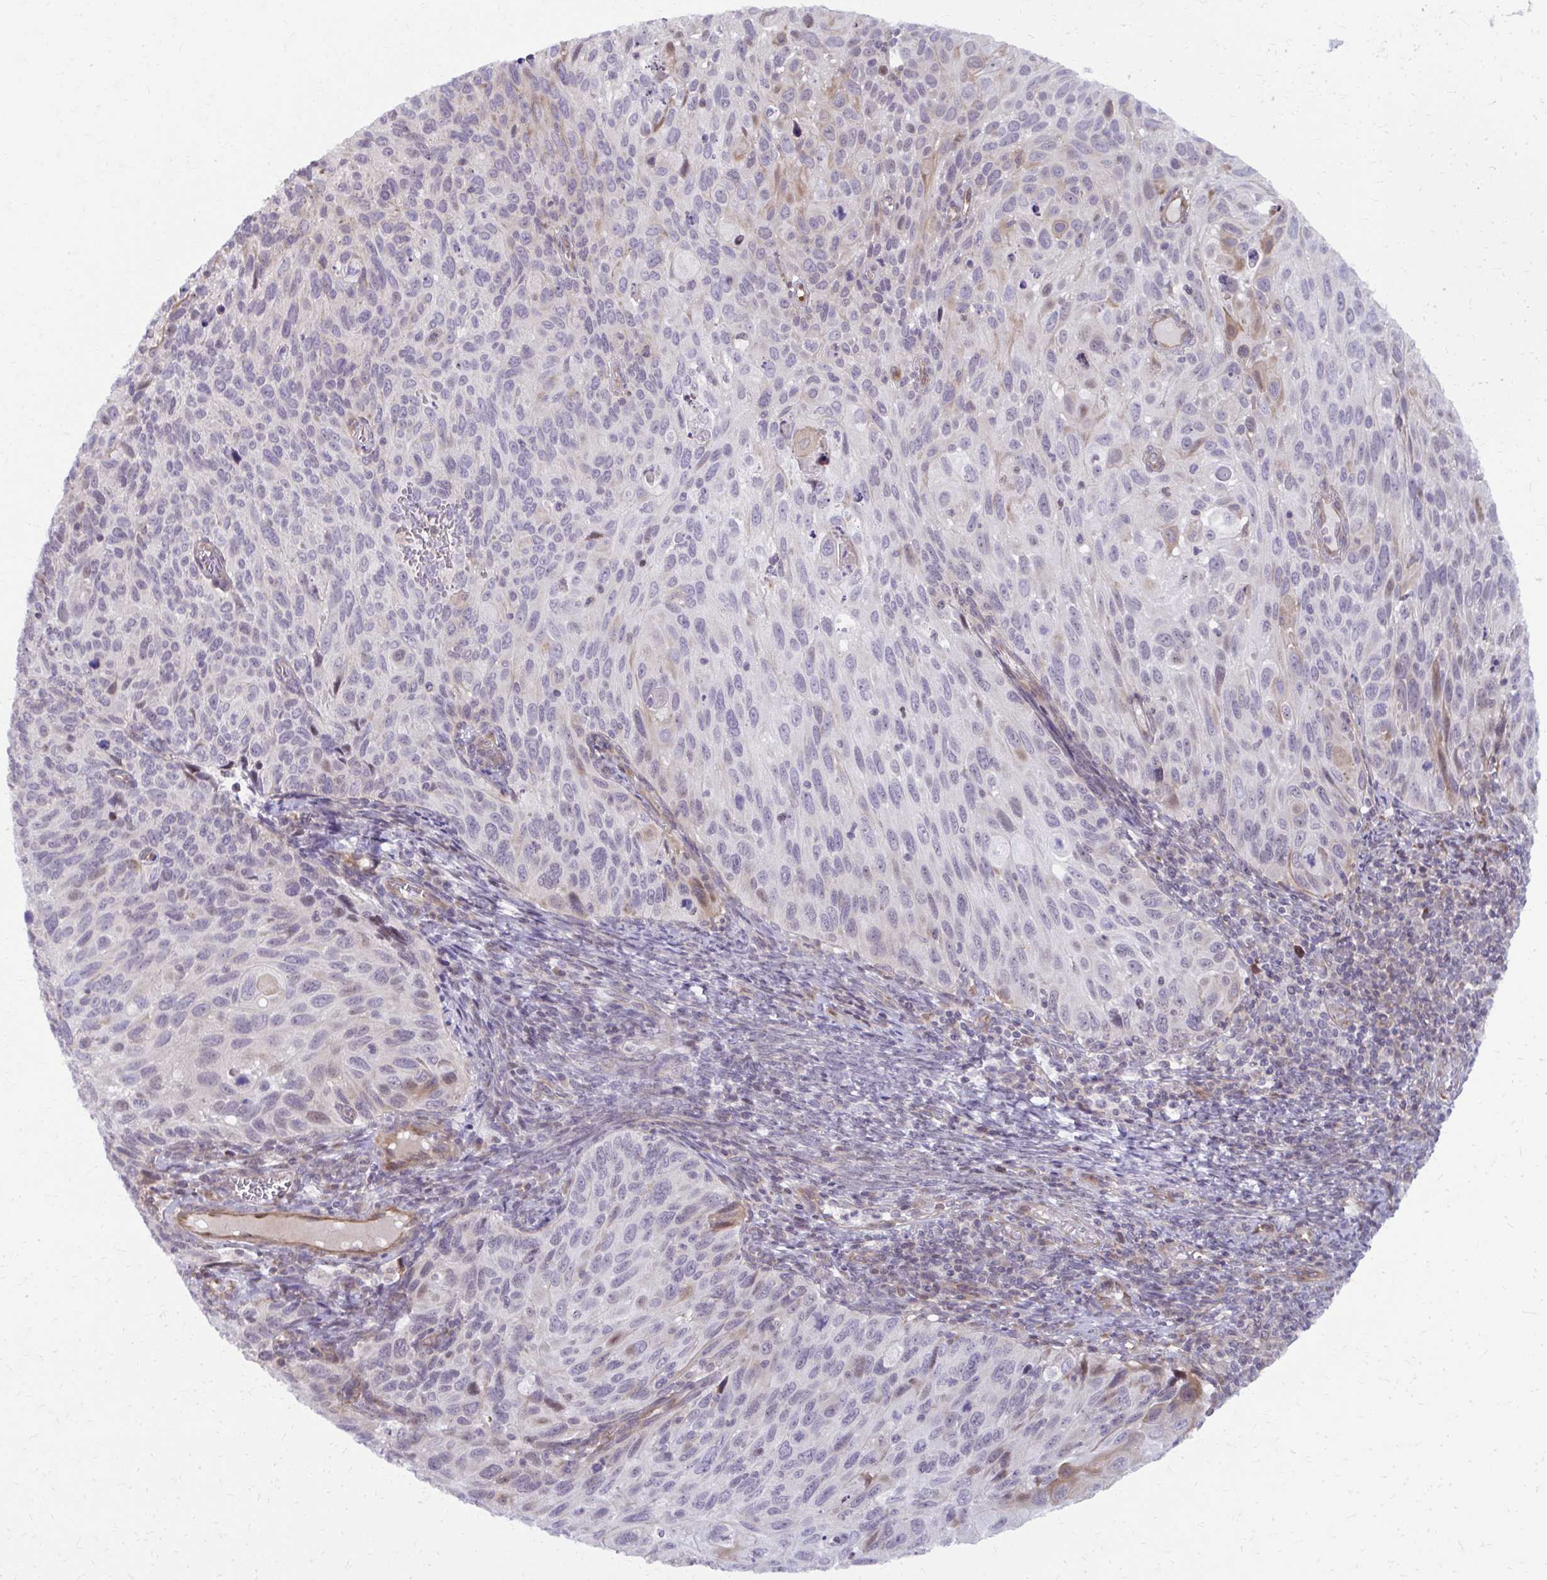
{"staining": {"intensity": "moderate", "quantity": "<25%", "location": "cytoplasmic/membranous,nuclear"}, "tissue": "cervical cancer", "cell_type": "Tumor cells", "image_type": "cancer", "snomed": [{"axis": "morphology", "description": "Squamous cell carcinoma, NOS"}, {"axis": "topography", "description": "Cervix"}], "caption": "Cervical cancer (squamous cell carcinoma) was stained to show a protein in brown. There is low levels of moderate cytoplasmic/membranous and nuclear staining in about <25% of tumor cells.", "gene": "MAF1", "patient": {"sex": "female", "age": 70}}